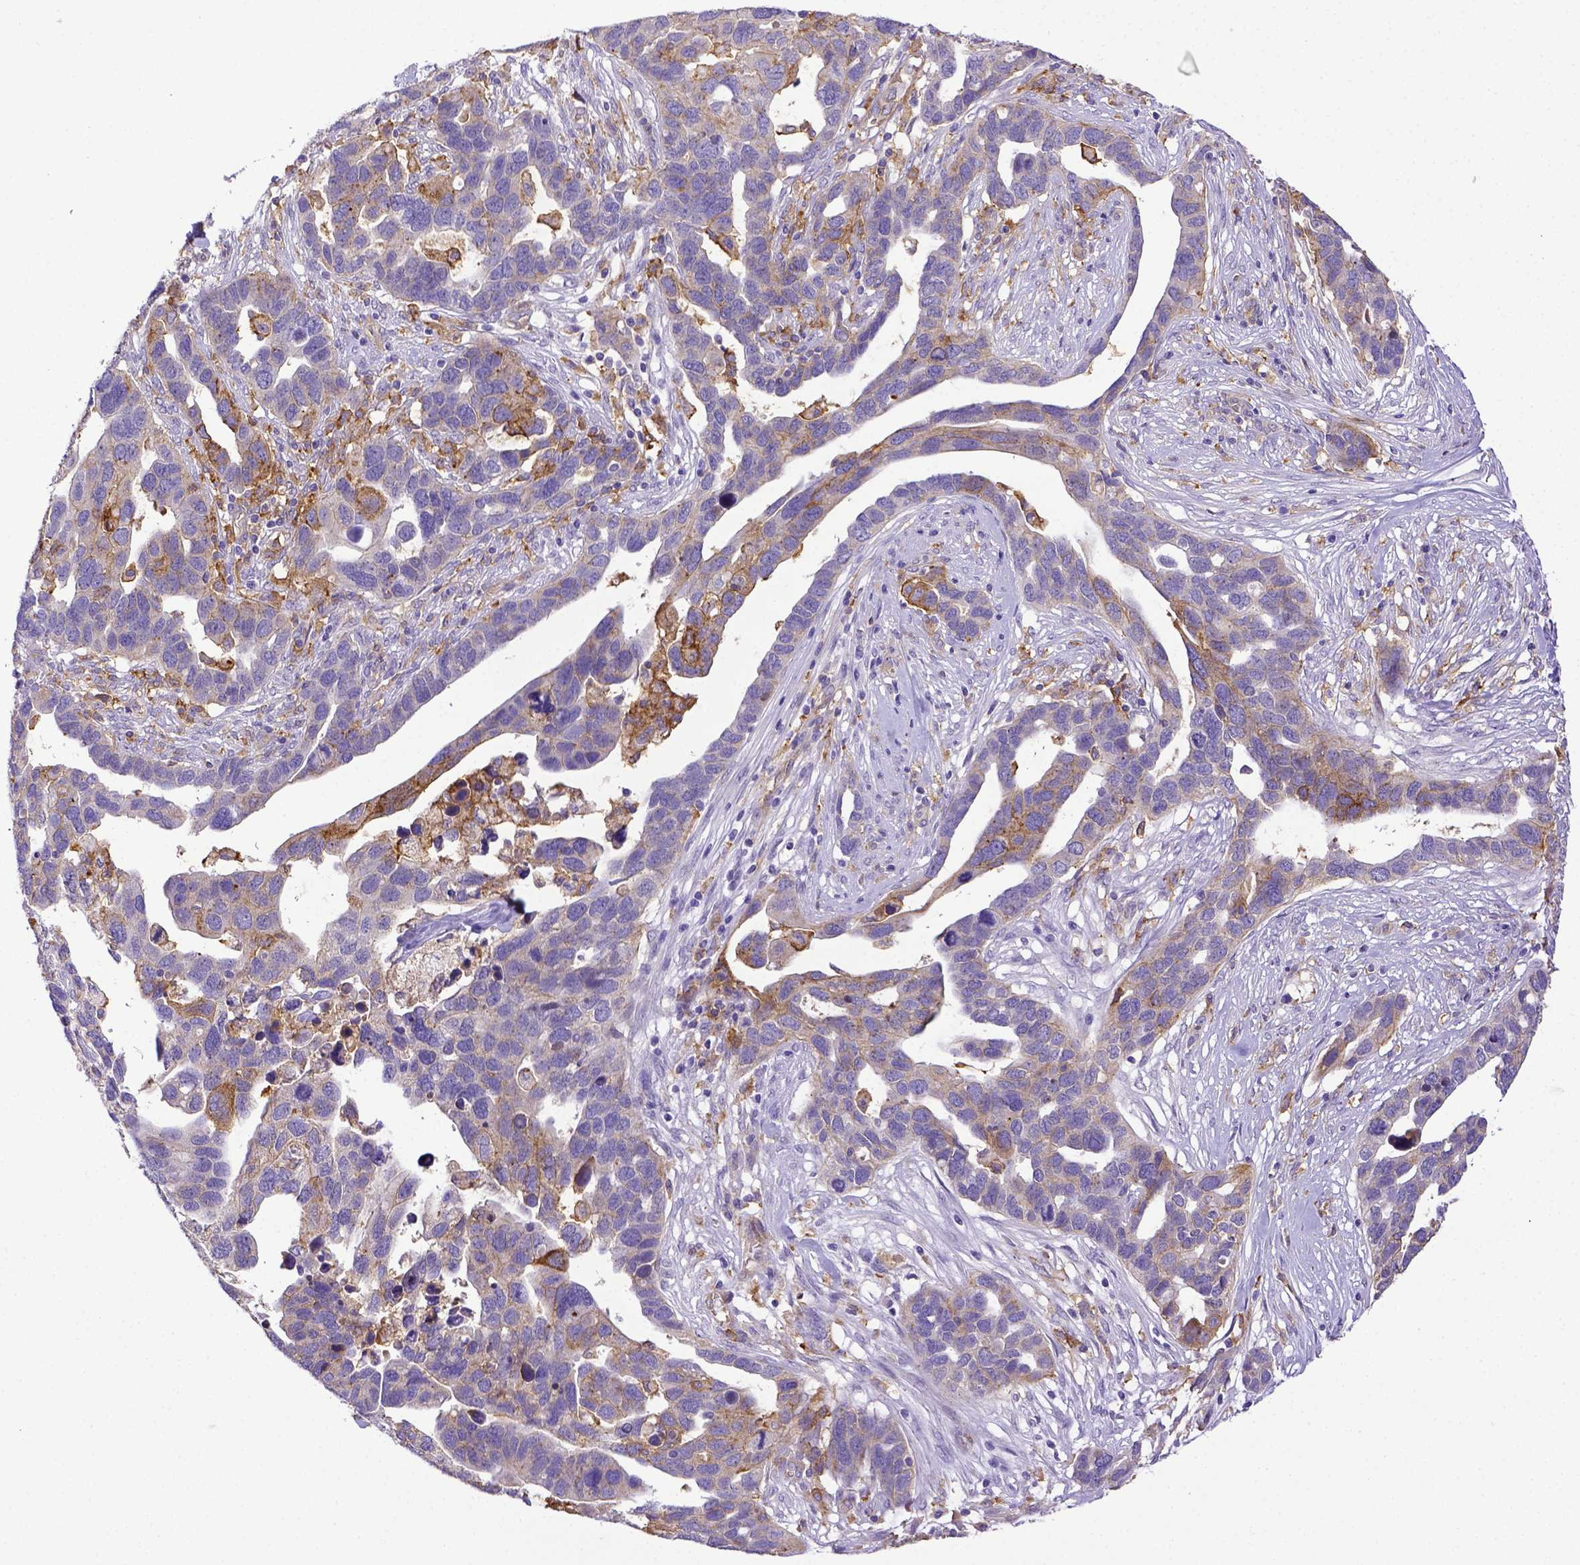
{"staining": {"intensity": "moderate", "quantity": "<25%", "location": "cytoplasmic/membranous"}, "tissue": "ovarian cancer", "cell_type": "Tumor cells", "image_type": "cancer", "snomed": [{"axis": "morphology", "description": "Cystadenocarcinoma, serous, NOS"}, {"axis": "topography", "description": "Ovary"}], "caption": "Tumor cells show moderate cytoplasmic/membranous expression in approximately <25% of cells in ovarian serous cystadenocarcinoma. (Stains: DAB in brown, nuclei in blue, Microscopy: brightfield microscopy at high magnification).", "gene": "CD40", "patient": {"sex": "female", "age": 54}}